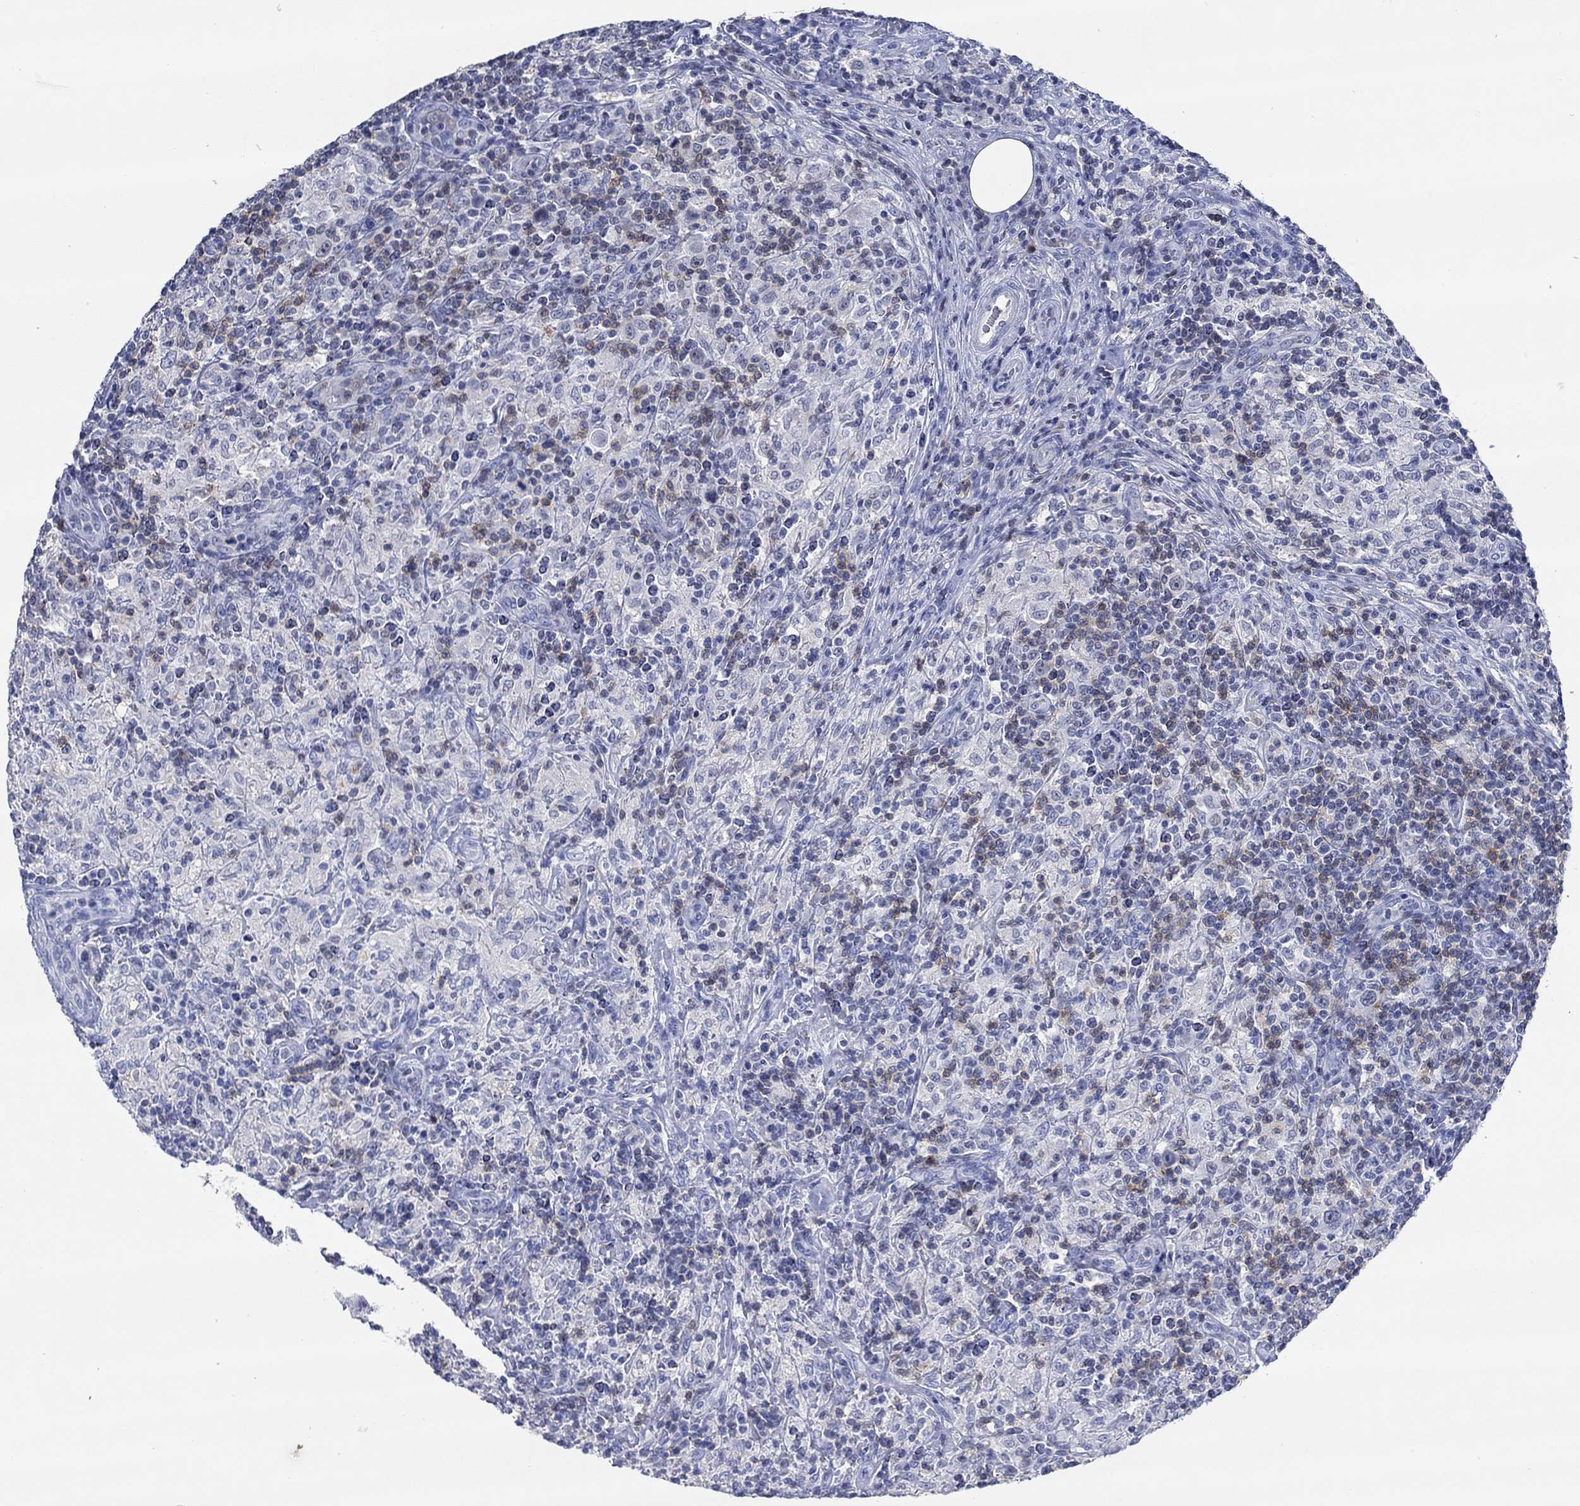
{"staining": {"intensity": "negative", "quantity": "none", "location": "none"}, "tissue": "lymphoma", "cell_type": "Tumor cells", "image_type": "cancer", "snomed": [{"axis": "morphology", "description": "Hodgkin's disease, NOS"}, {"axis": "topography", "description": "Lymph node"}], "caption": "Protein analysis of lymphoma reveals no significant staining in tumor cells.", "gene": "PPP1R17", "patient": {"sex": "male", "age": 70}}